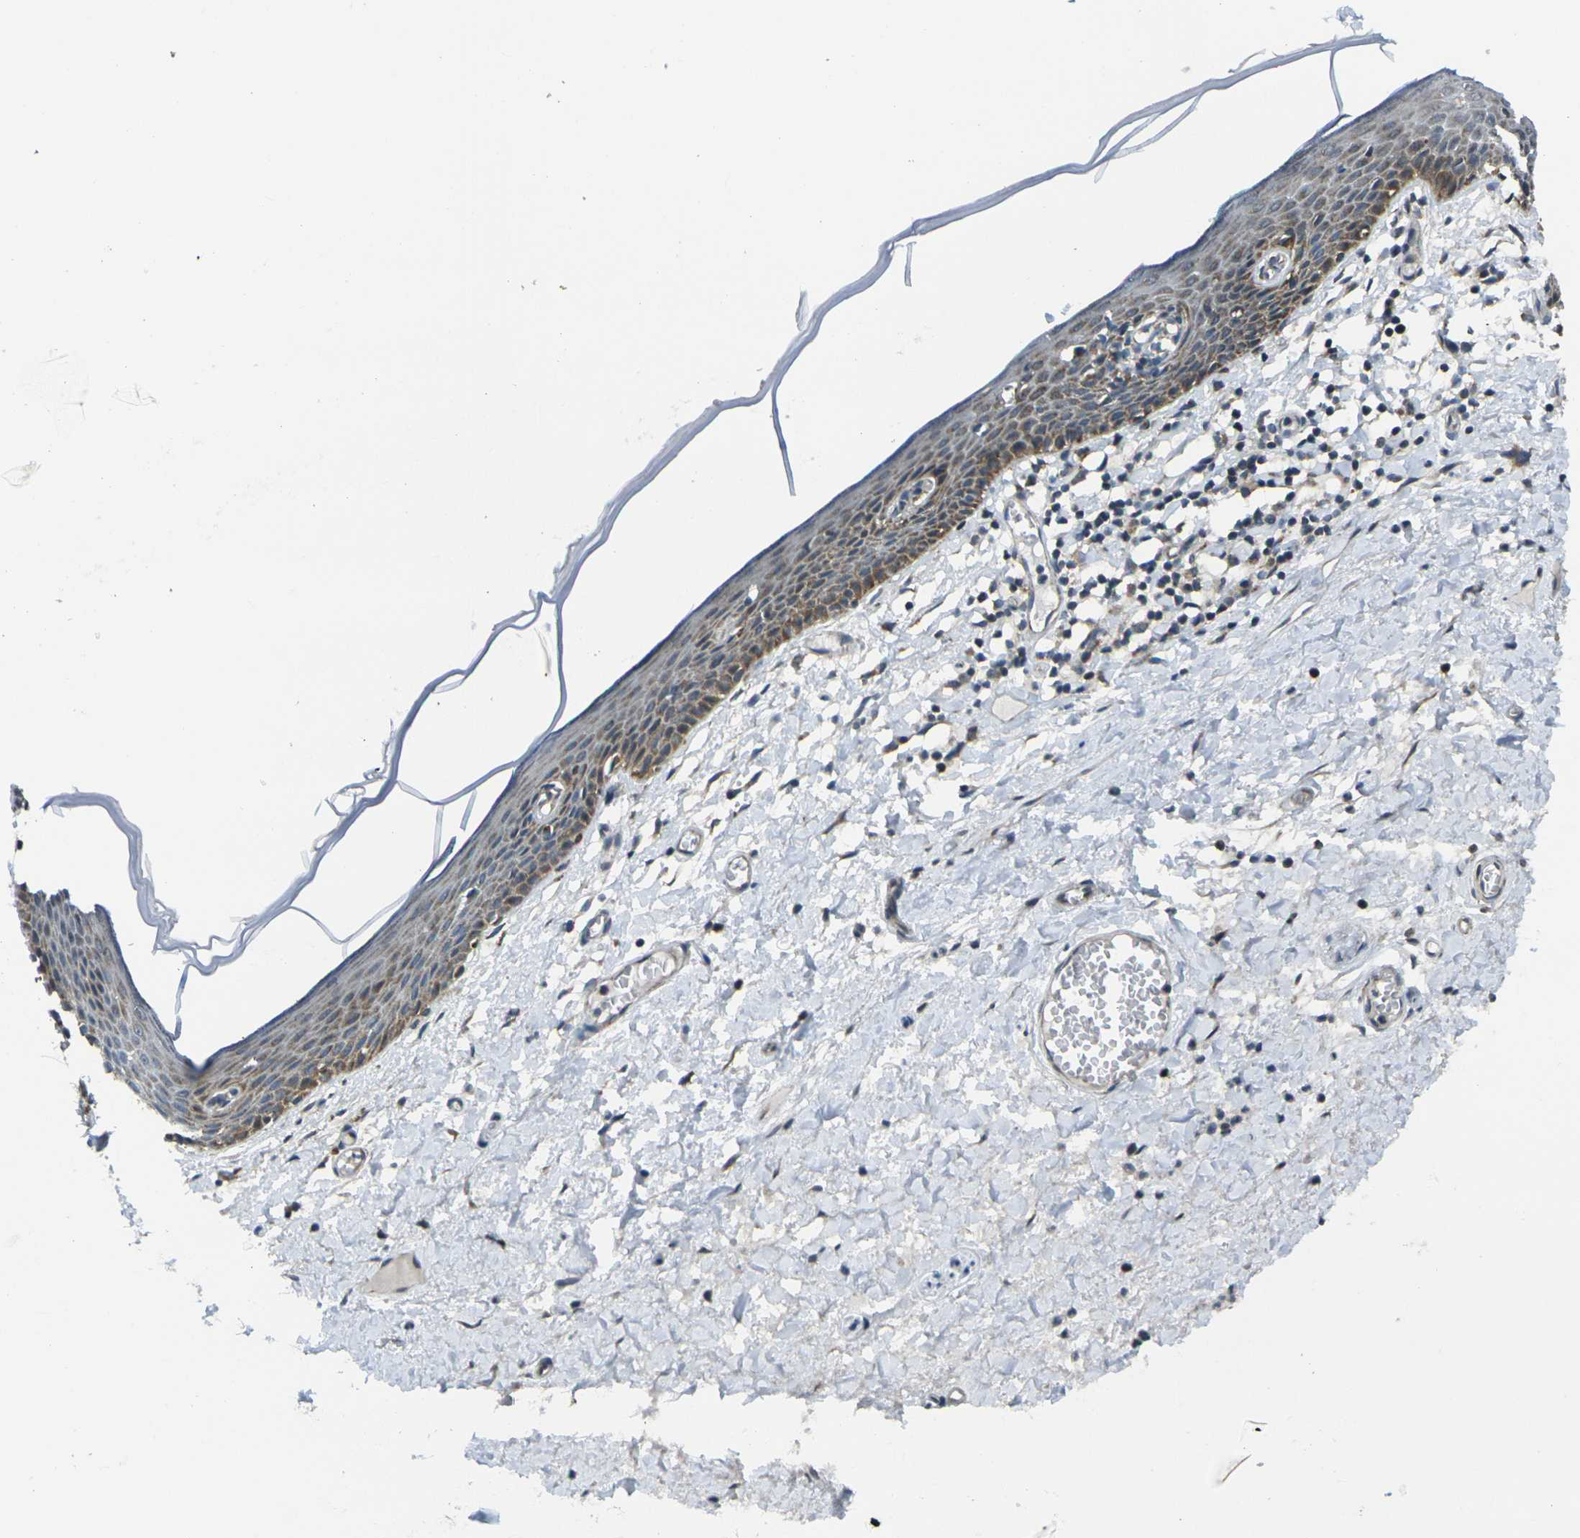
{"staining": {"intensity": "moderate", "quantity": "<25%", "location": "cytoplasmic/membranous"}, "tissue": "skin", "cell_type": "Epidermal cells", "image_type": "normal", "snomed": [{"axis": "morphology", "description": "Normal tissue, NOS"}, {"axis": "topography", "description": "Vulva"}], "caption": "Brown immunohistochemical staining in unremarkable human skin displays moderate cytoplasmic/membranous positivity in approximately <25% of epidermal cells.", "gene": "TMEM120B", "patient": {"sex": "female", "age": 54}}